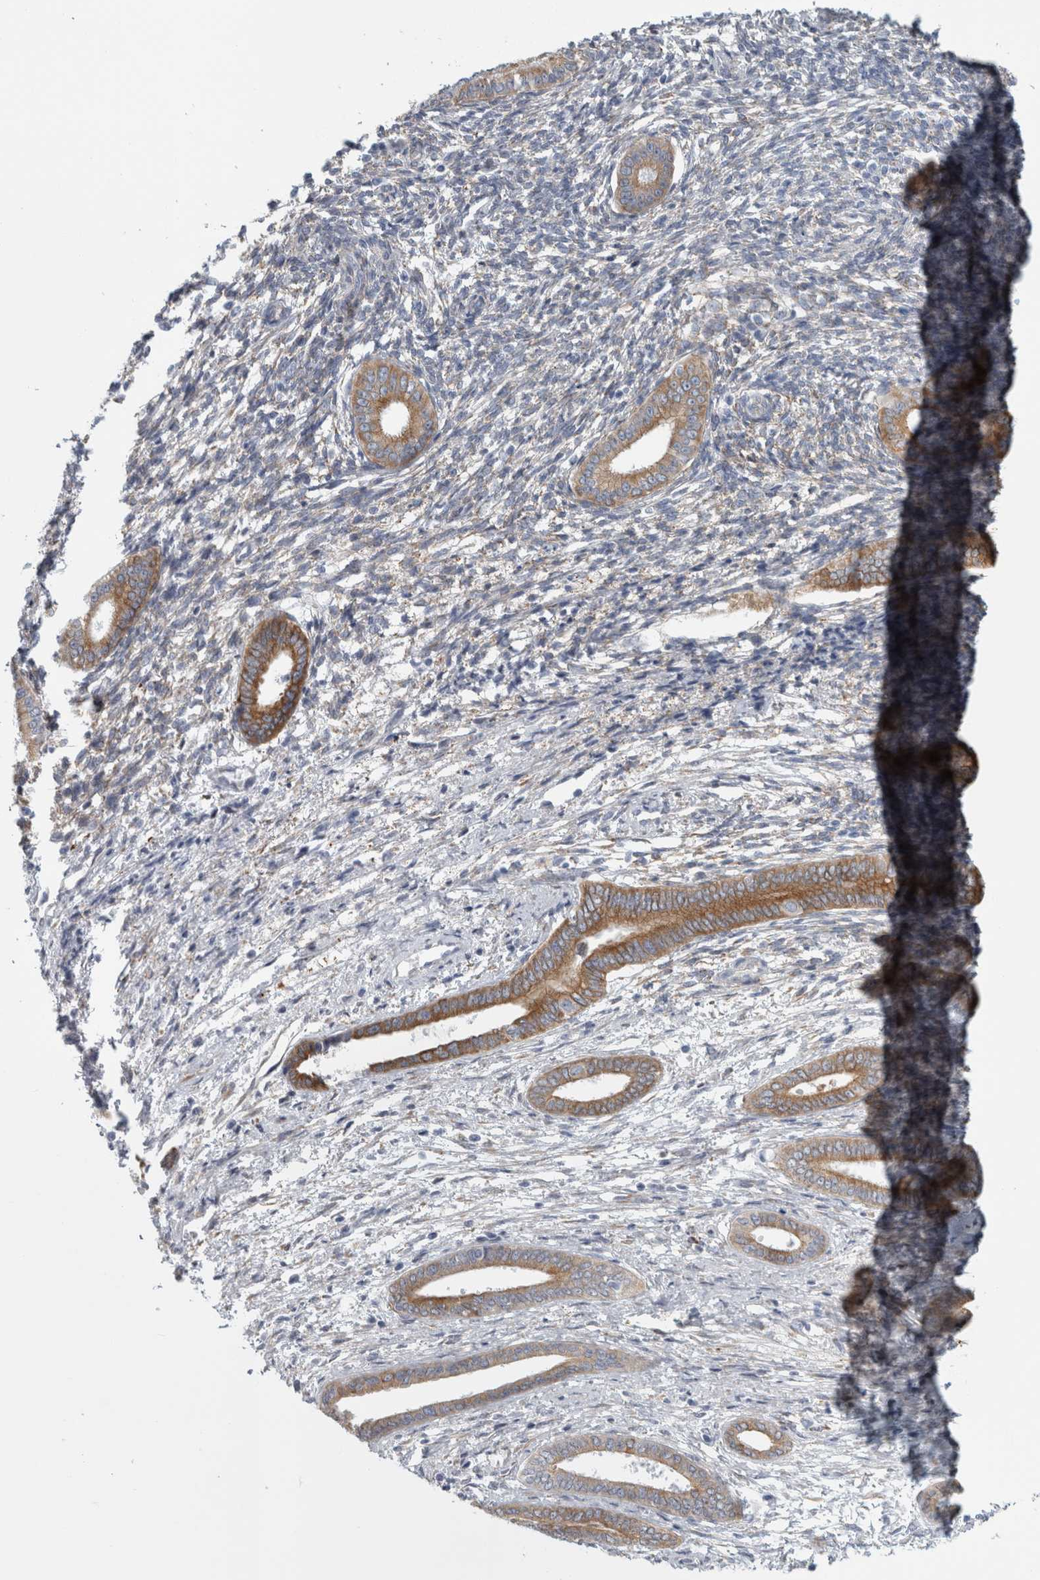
{"staining": {"intensity": "negative", "quantity": "none", "location": "none"}, "tissue": "endometrium", "cell_type": "Cells in endometrial stroma", "image_type": "normal", "snomed": [{"axis": "morphology", "description": "Normal tissue, NOS"}, {"axis": "topography", "description": "Endometrium"}], "caption": "DAB immunohistochemical staining of normal endometrium exhibits no significant staining in cells in endometrial stroma. (Immunohistochemistry, brightfield microscopy, high magnification).", "gene": "B3GNT3", "patient": {"sex": "female", "age": 56}}